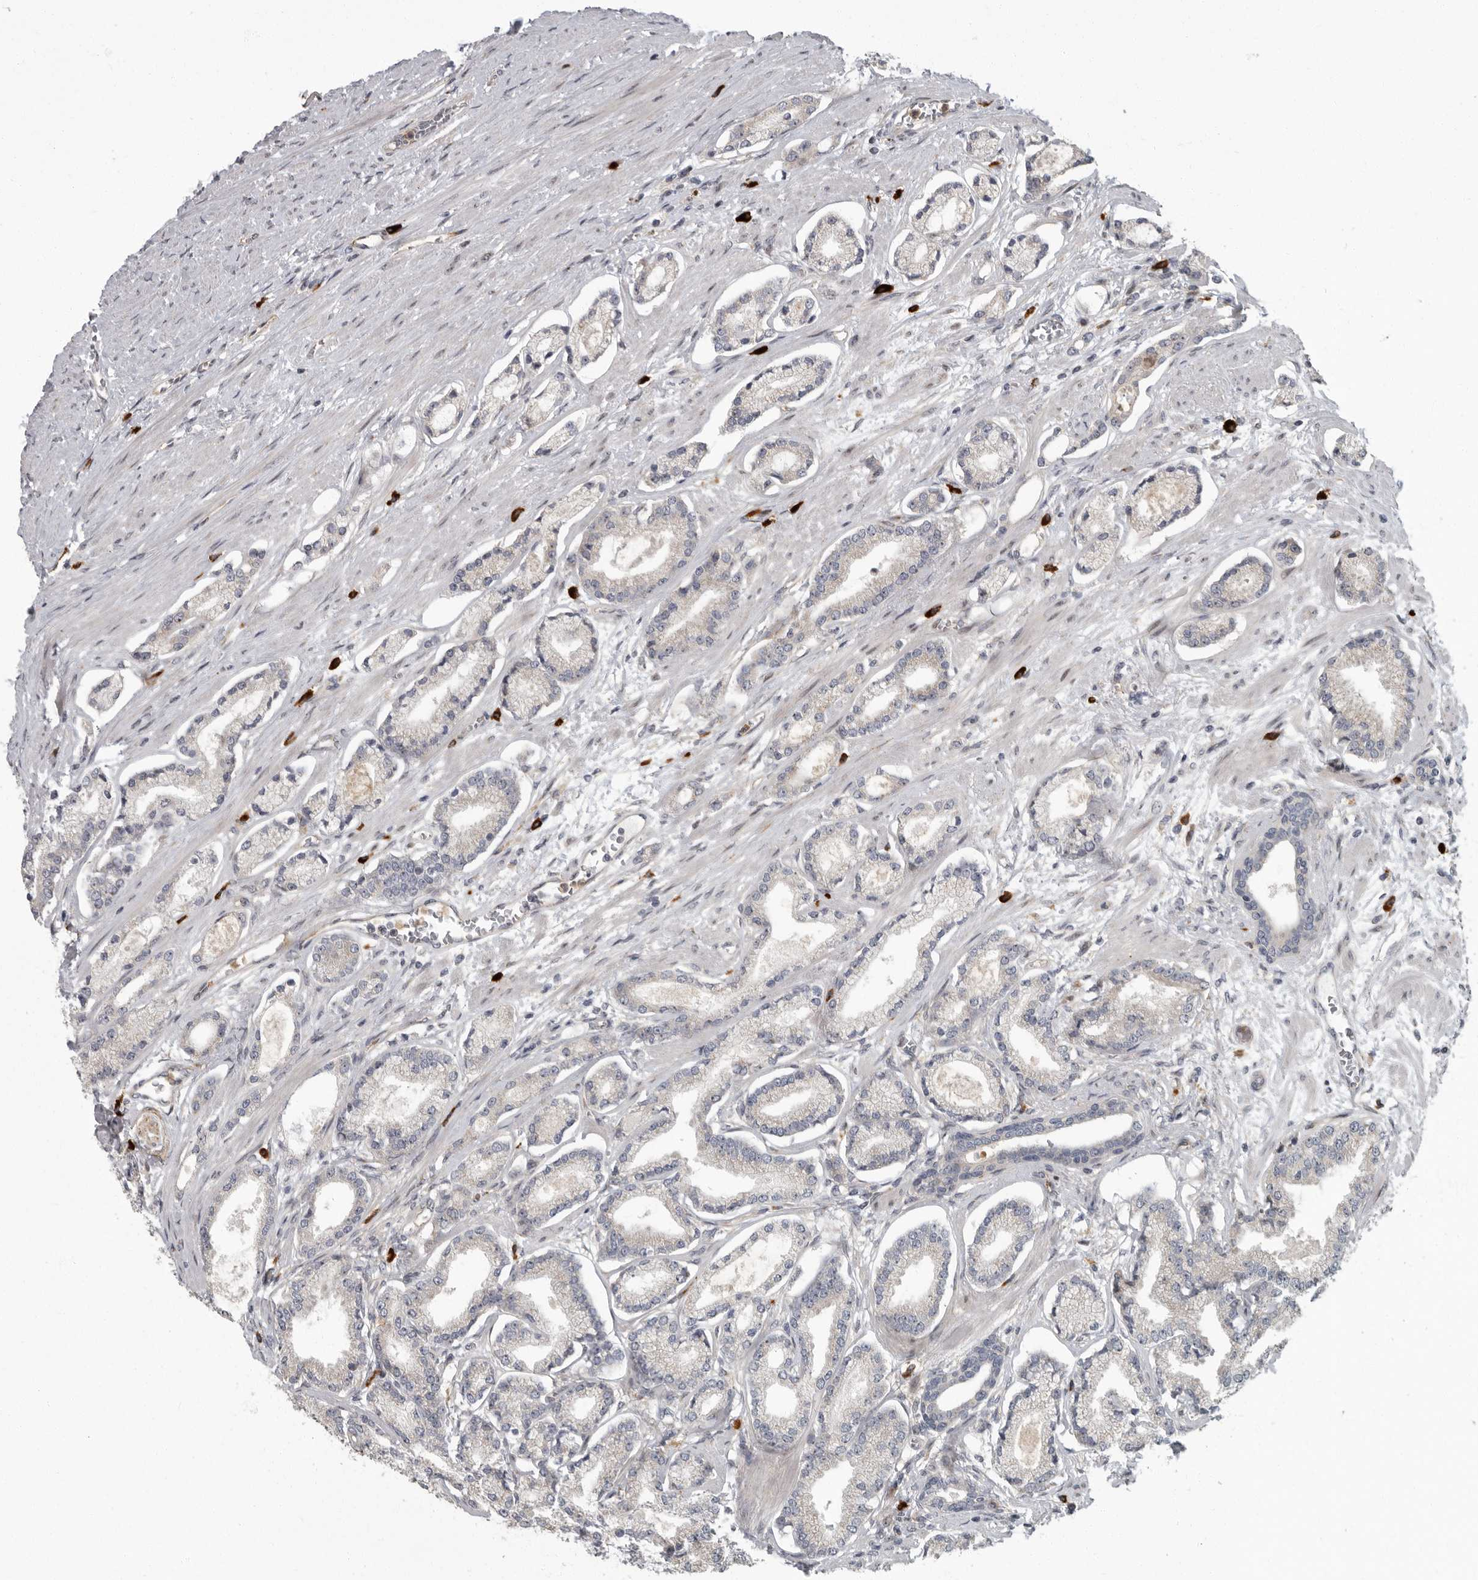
{"staining": {"intensity": "negative", "quantity": "none", "location": "none"}, "tissue": "prostate cancer", "cell_type": "Tumor cells", "image_type": "cancer", "snomed": [{"axis": "morphology", "description": "Adenocarcinoma, Low grade"}, {"axis": "topography", "description": "Prostate"}], "caption": "Image shows no protein staining in tumor cells of prostate cancer (adenocarcinoma (low-grade)) tissue. (Brightfield microscopy of DAB immunohistochemistry at high magnification).", "gene": "PDCD11", "patient": {"sex": "male", "age": 60}}